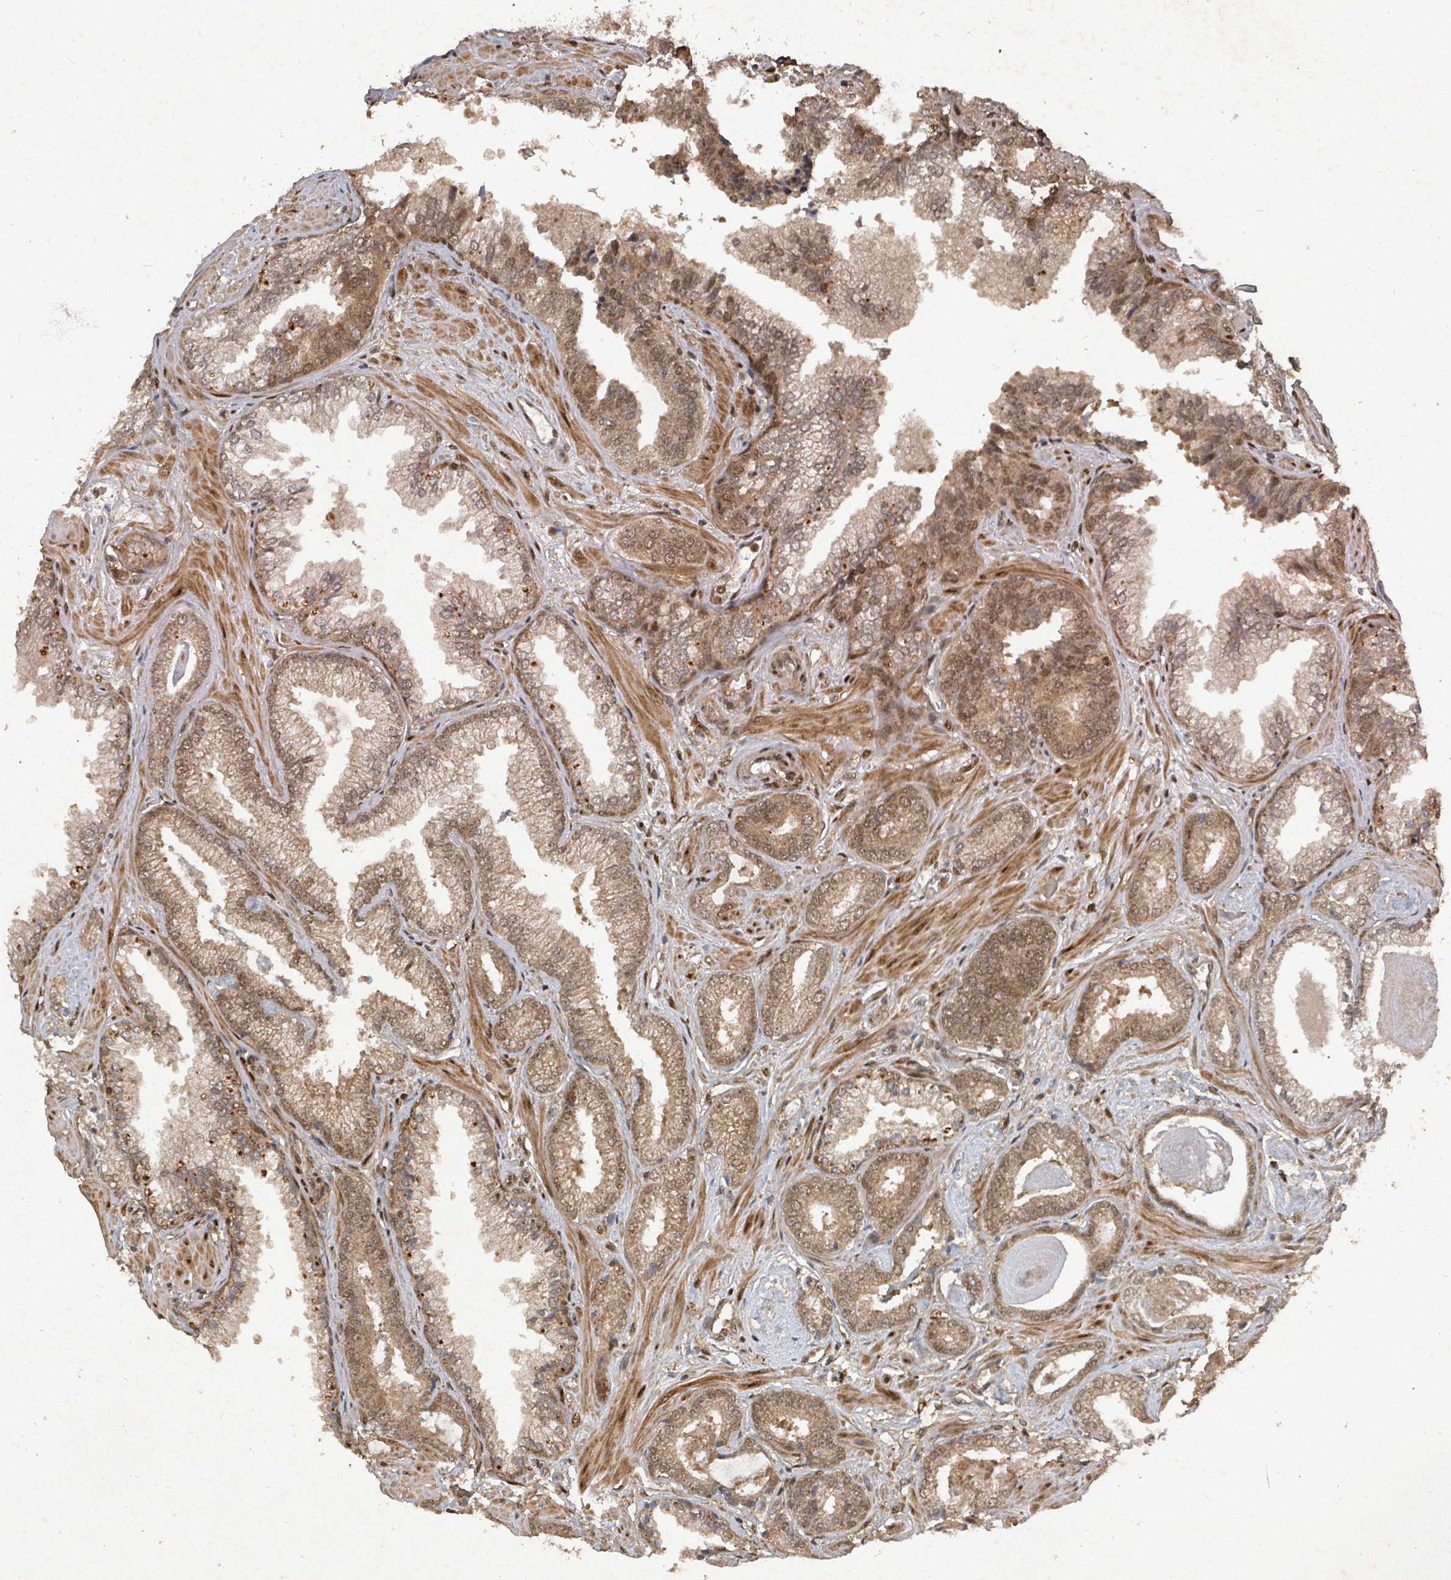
{"staining": {"intensity": "moderate", "quantity": ">75%", "location": "cytoplasmic/membranous,nuclear"}, "tissue": "prostate cancer", "cell_type": "Tumor cells", "image_type": "cancer", "snomed": [{"axis": "morphology", "description": "Adenocarcinoma, Low grade"}, {"axis": "topography", "description": "Prostate"}], "caption": "Prostate cancer (low-grade adenocarcinoma) stained for a protein displays moderate cytoplasmic/membranous and nuclear positivity in tumor cells.", "gene": "KDM4E", "patient": {"sex": "male", "age": 60}}